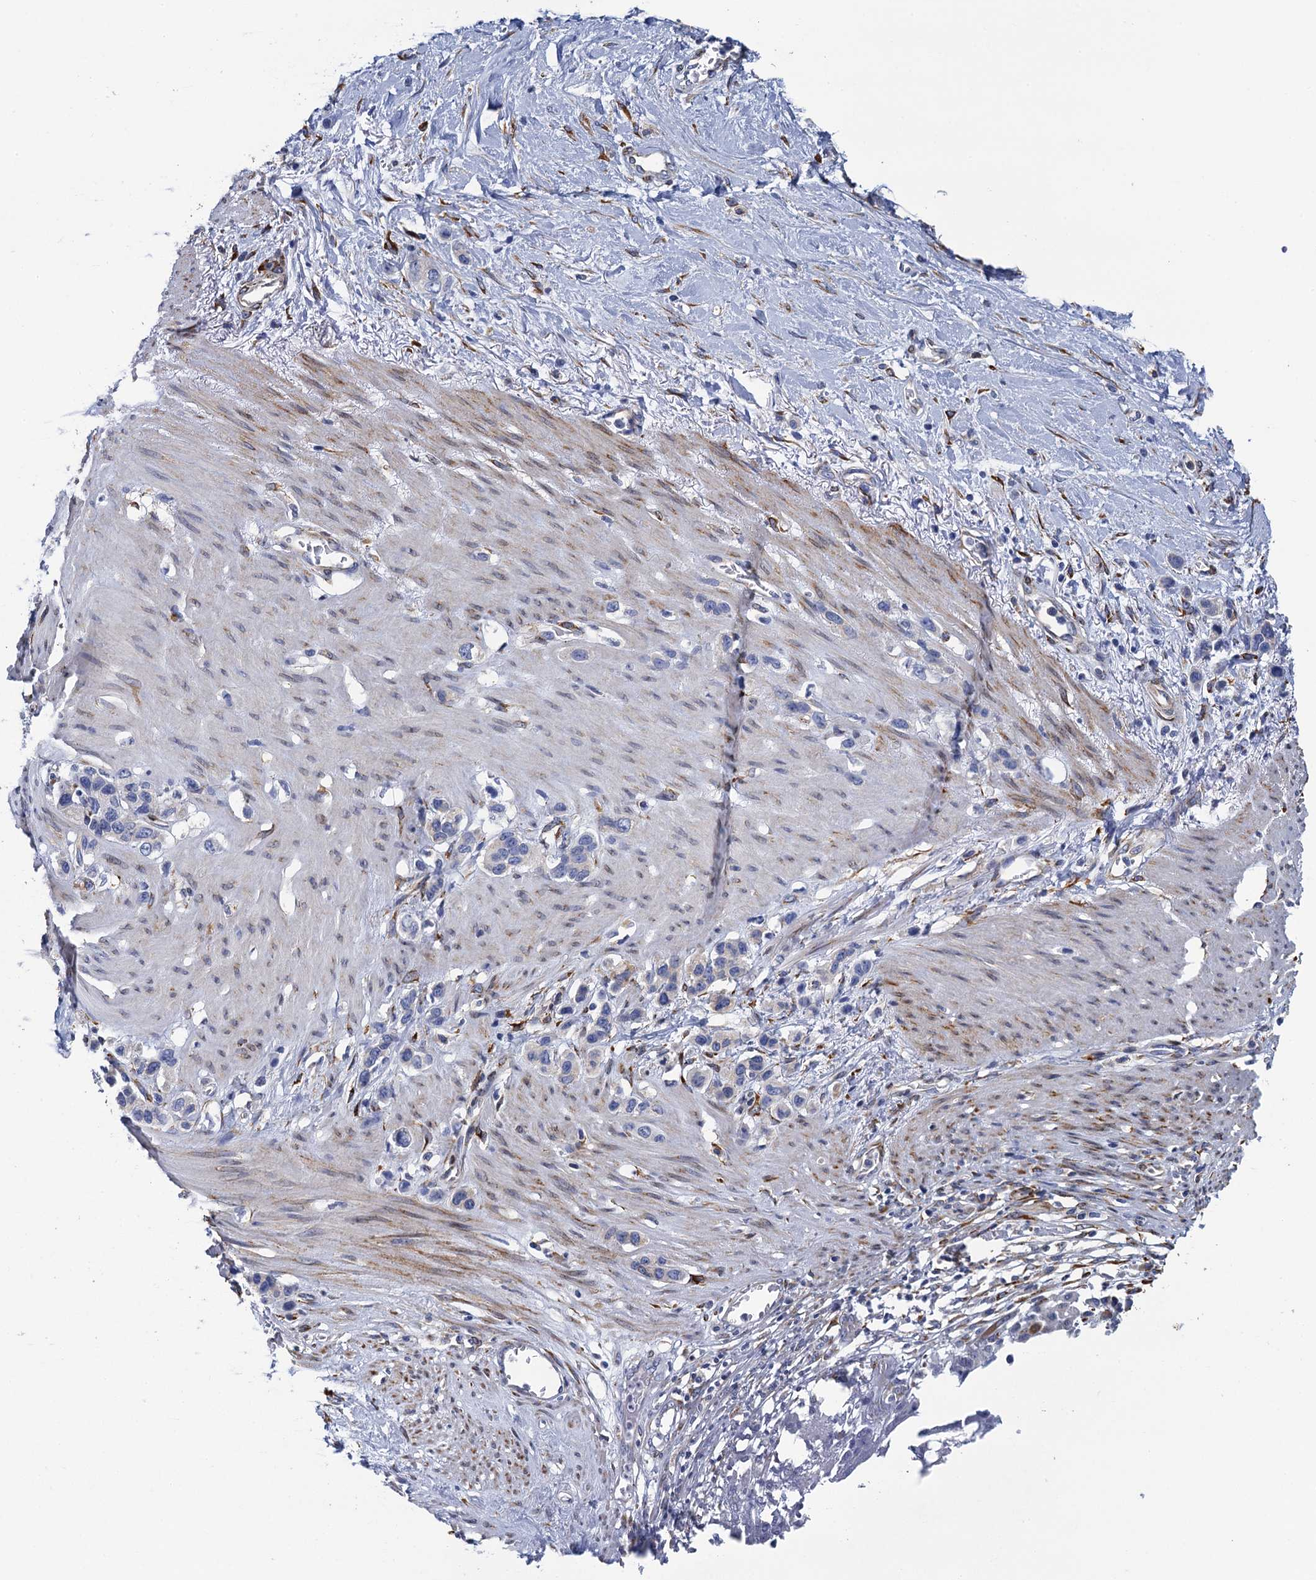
{"staining": {"intensity": "negative", "quantity": "none", "location": "none"}, "tissue": "stomach cancer", "cell_type": "Tumor cells", "image_type": "cancer", "snomed": [{"axis": "morphology", "description": "Adenocarcinoma, NOS"}, {"axis": "morphology", "description": "Adenocarcinoma, High grade"}, {"axis": "topography", "description": "Stomach, upper"}, {"axis": "topography", "description": "Stomach, lower"}], "caption": "Tumor cells are negative for protein expression in human adenocarcinoma (stomach).", "gene": "POGLUT3", "patient": {"sex": "female", "age": 65}}